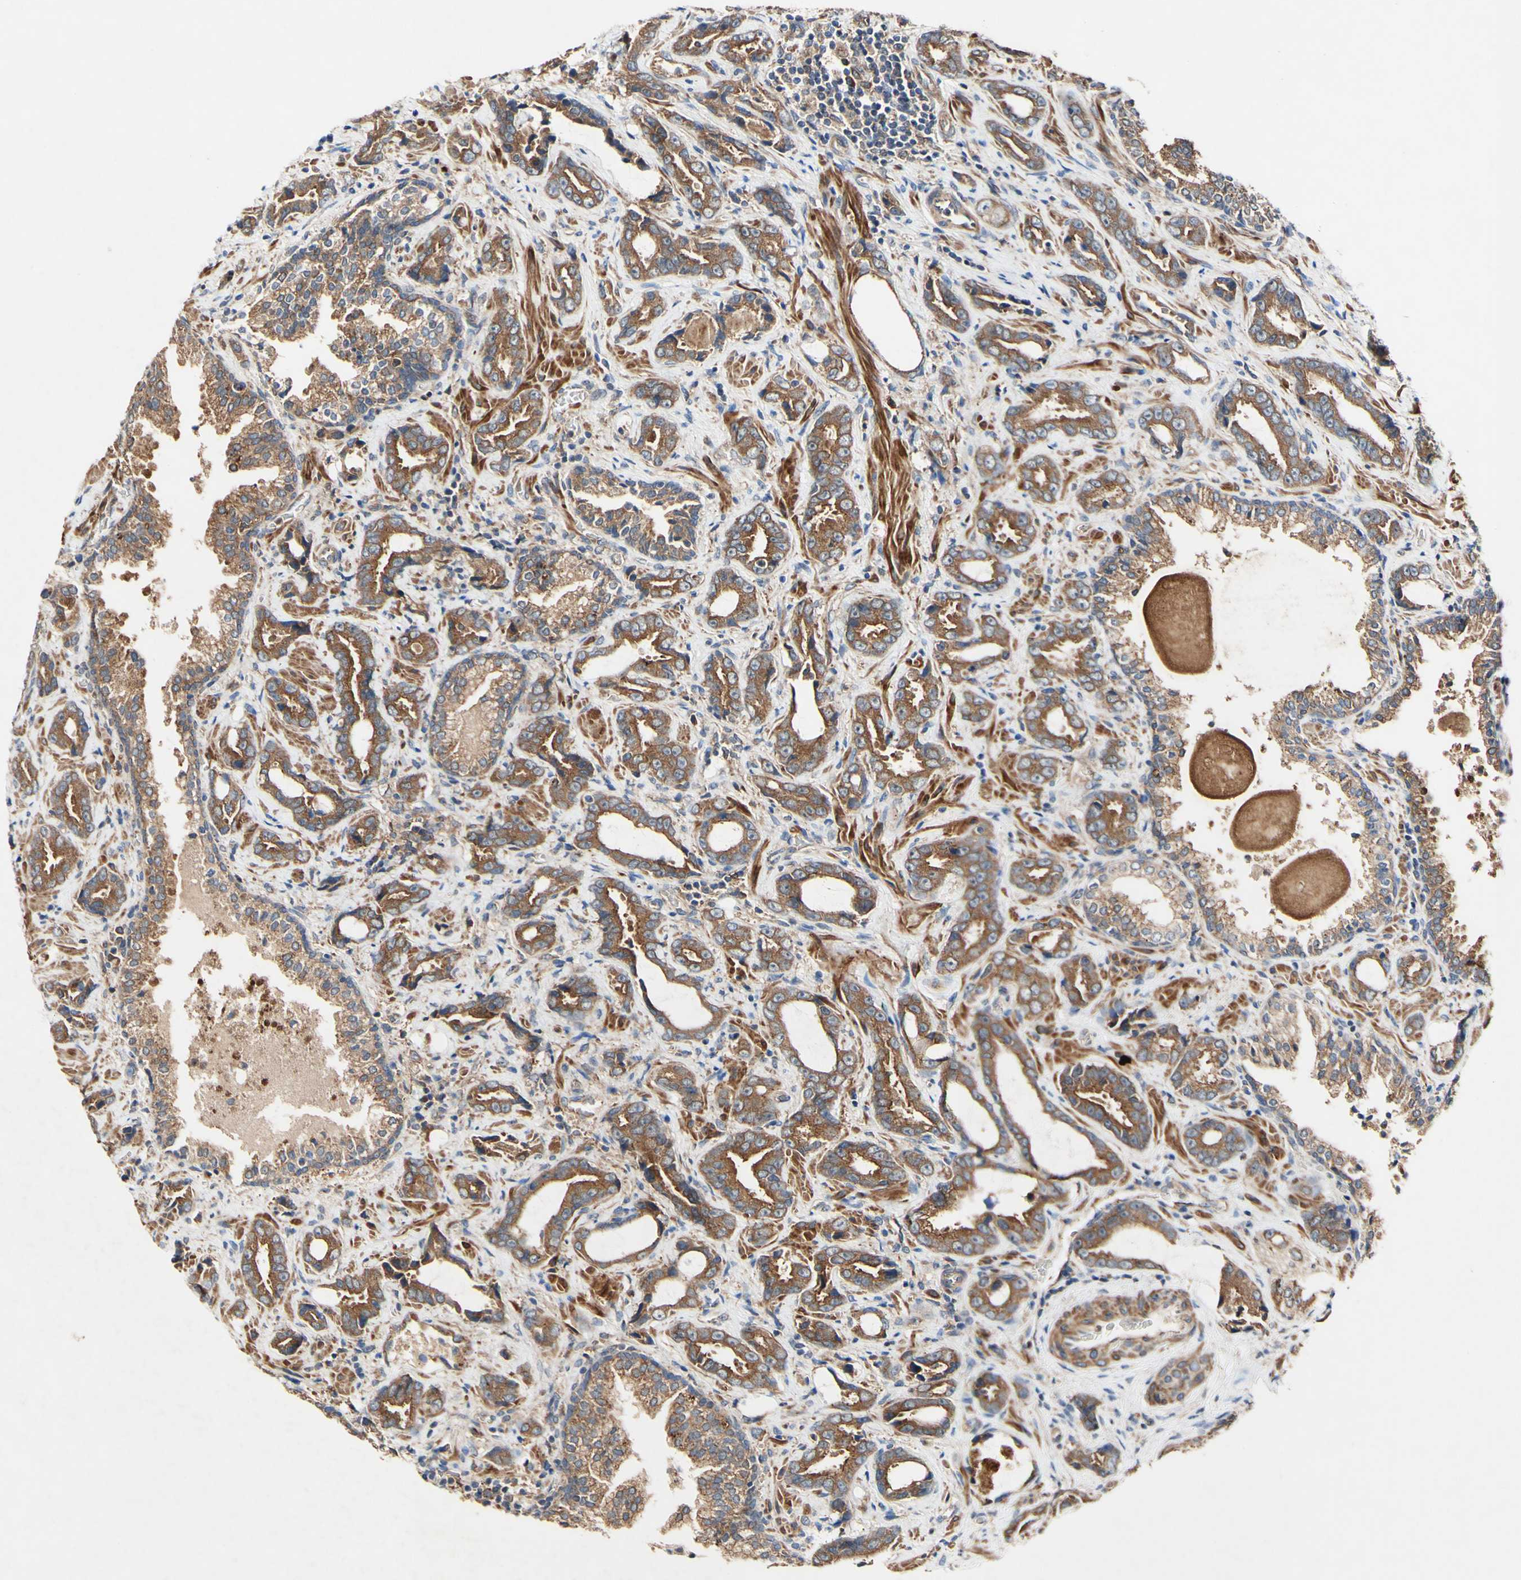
{"staining": {"intensity": "strong", "quantity": ">75%", "location": "cytoplasmic/membranous"}, "tissue": "prostate cancer", "cell_type": "Tumor cells", "image_type": "cancer", "snomed": [{"axis": "morphology", "description": "Adenocarcinoma, Low grade"}, {"axis": "topography", "description": "Prostate"}], "caption": "A brown stain highlights strong cytoplasmic/membranous staining of a protein in human adenocarcinoma (low-grade) (prostate) tumor cells.", "gene": "PDGFB", "patient": {"sex": "male", "age": 60}}